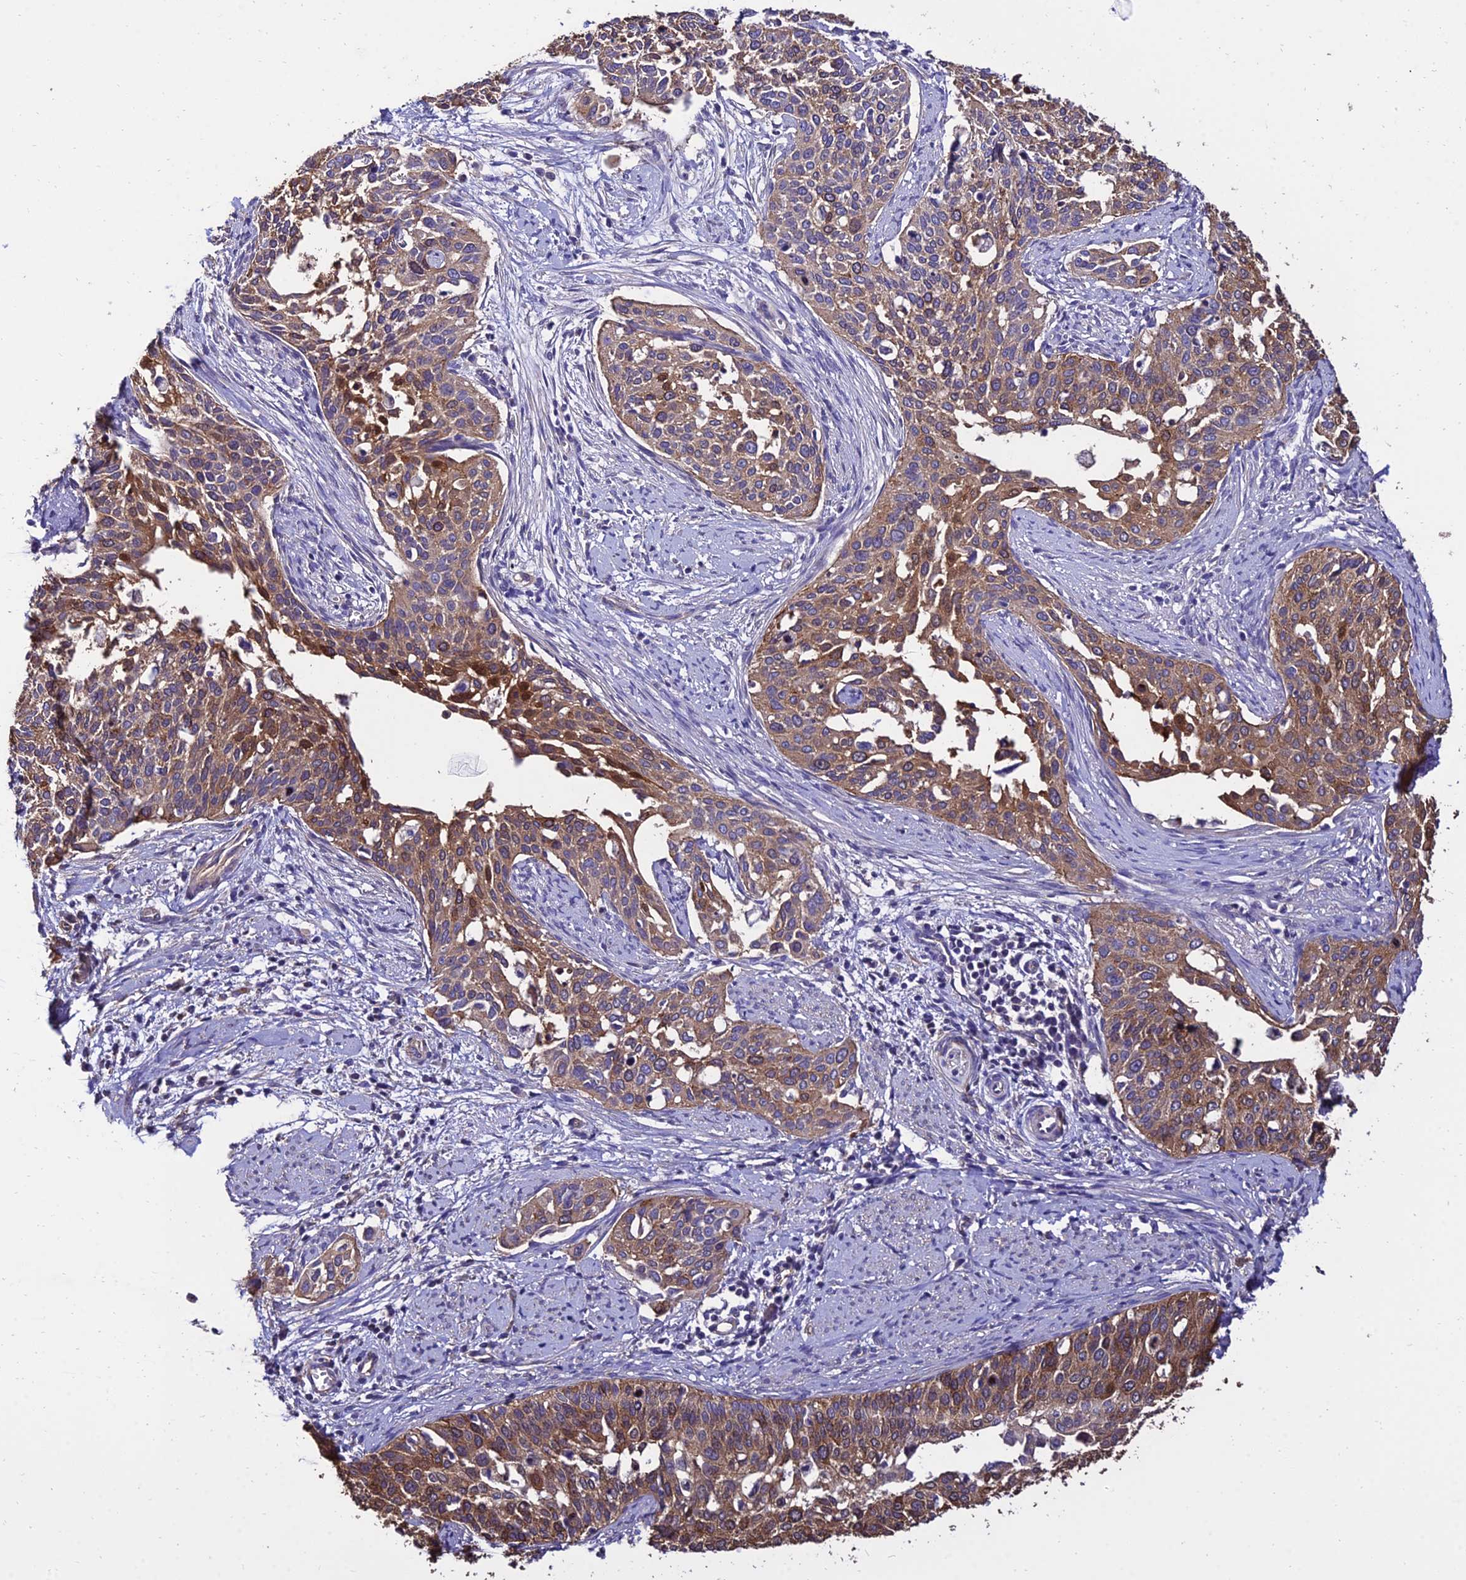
{"staining": {"intensity": "moderate", "quantity": ">75%", "location": "cytoplasmic/membranous"}, "tissue": "cervical cancer", "cell_type": "Tumor cells", "image_type": "cancer", "snomed": [{"axis": "morphology", "description": "Squamous cell carcinoma, NOS"}, {"axis": "topography", "description": "Cervix"}], "caption": "Approximately >75% of tumor cells in cervical squamous cell carcinoma show moderate cytoplasmic/membranous protein positivity as visualized by brown immunohistochemical staining.", "gene": "CALM2", "patient": {"sex": "female", "age": 44}}